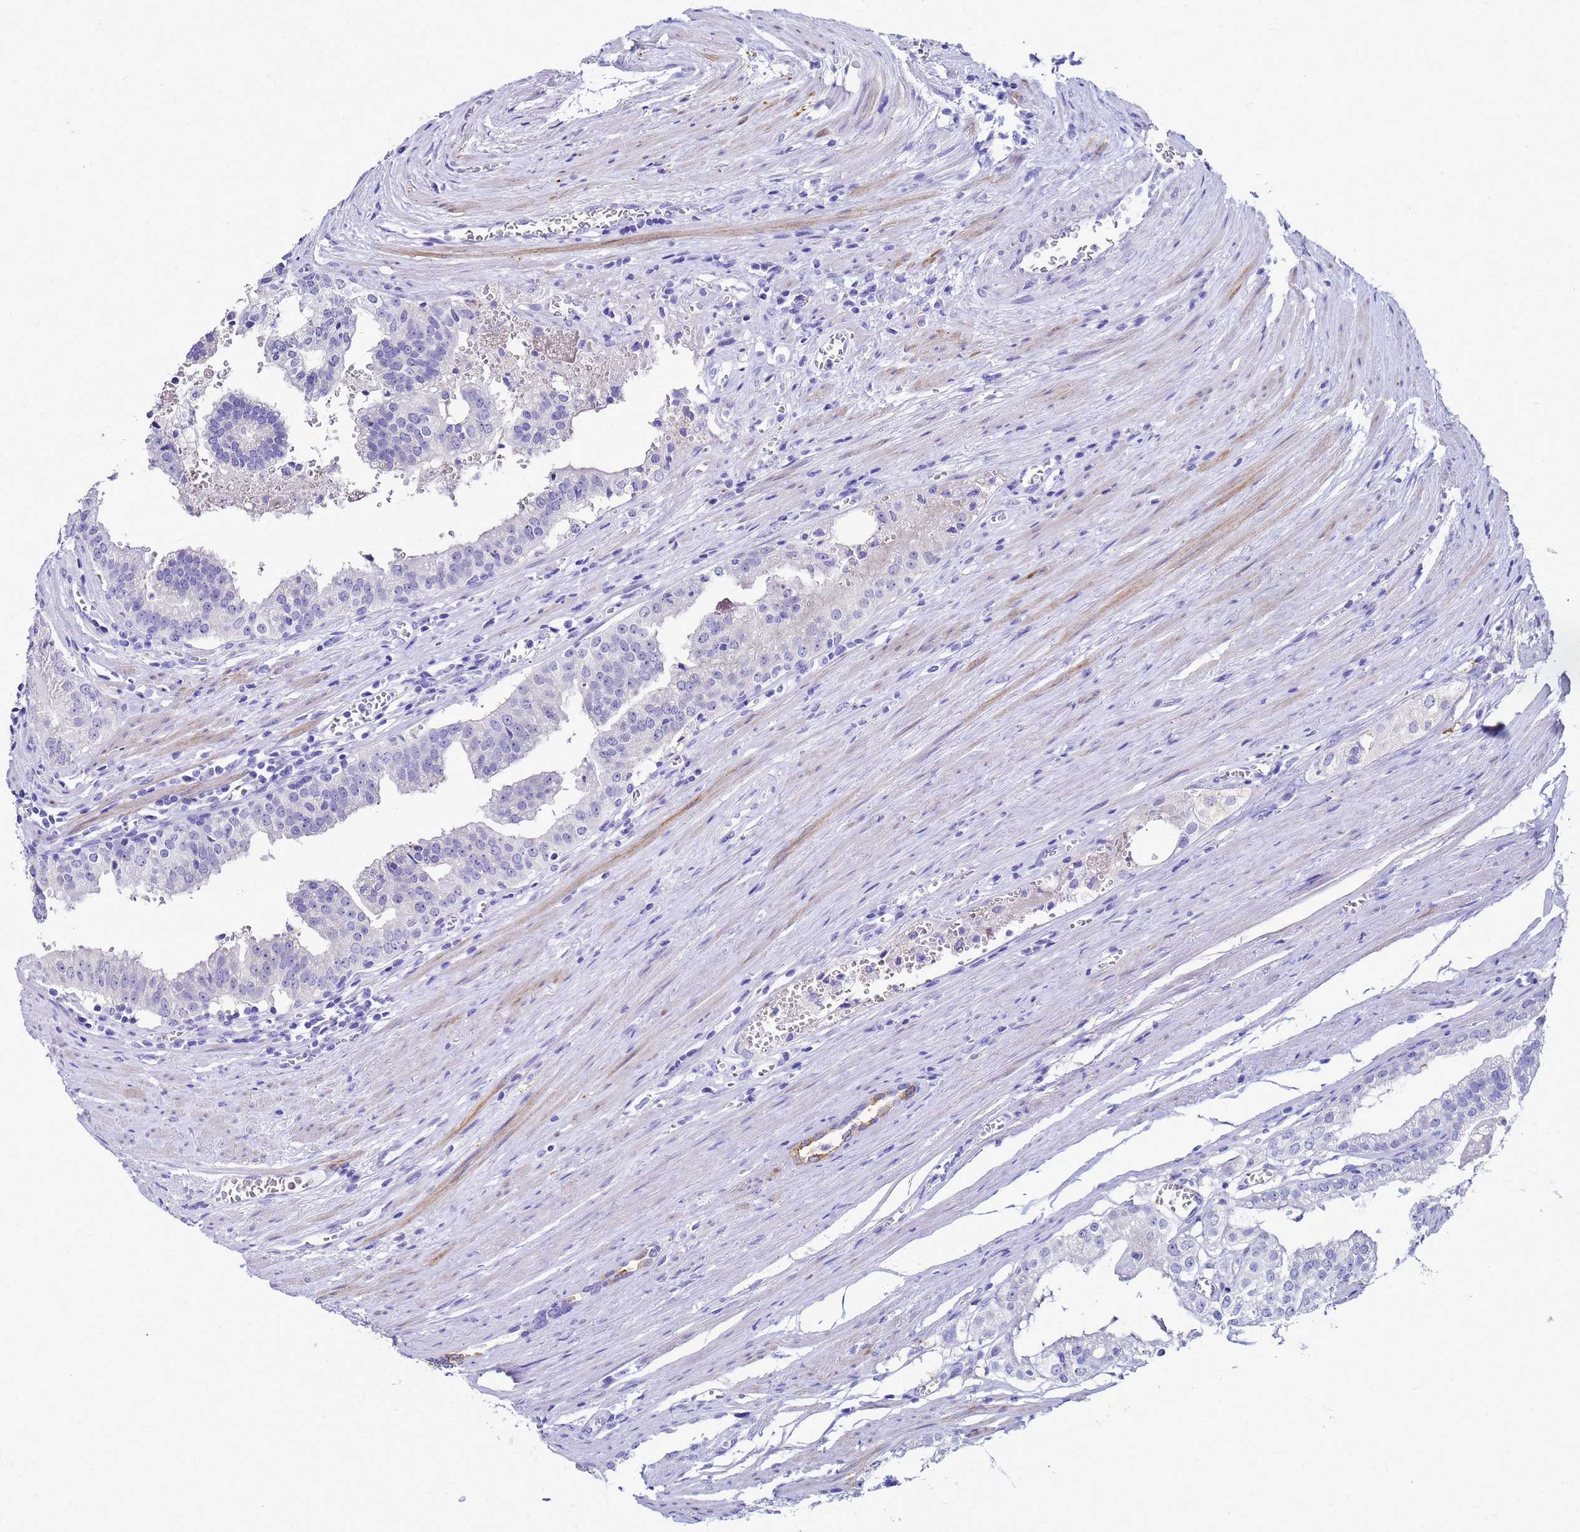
{"staining": {"intensity": "negative", "quantity": "none", "location": "none"}, "tissue": "prostate cancer", "cell_type": "Tumor cells", "image_type": "cancer", "snomed": [{"axis": "morphology", "description": "Adenocarcinoma, High grade"}, {"axis": "topography", "description": "Prostate"}], "caption": "A photomicrograph of high-grade adenocarcinoma (prostate) stained for a protein shows no brown staining in tumor cells.", "gene": "CKB", "patient": {"sex": "male", "age": 68}}